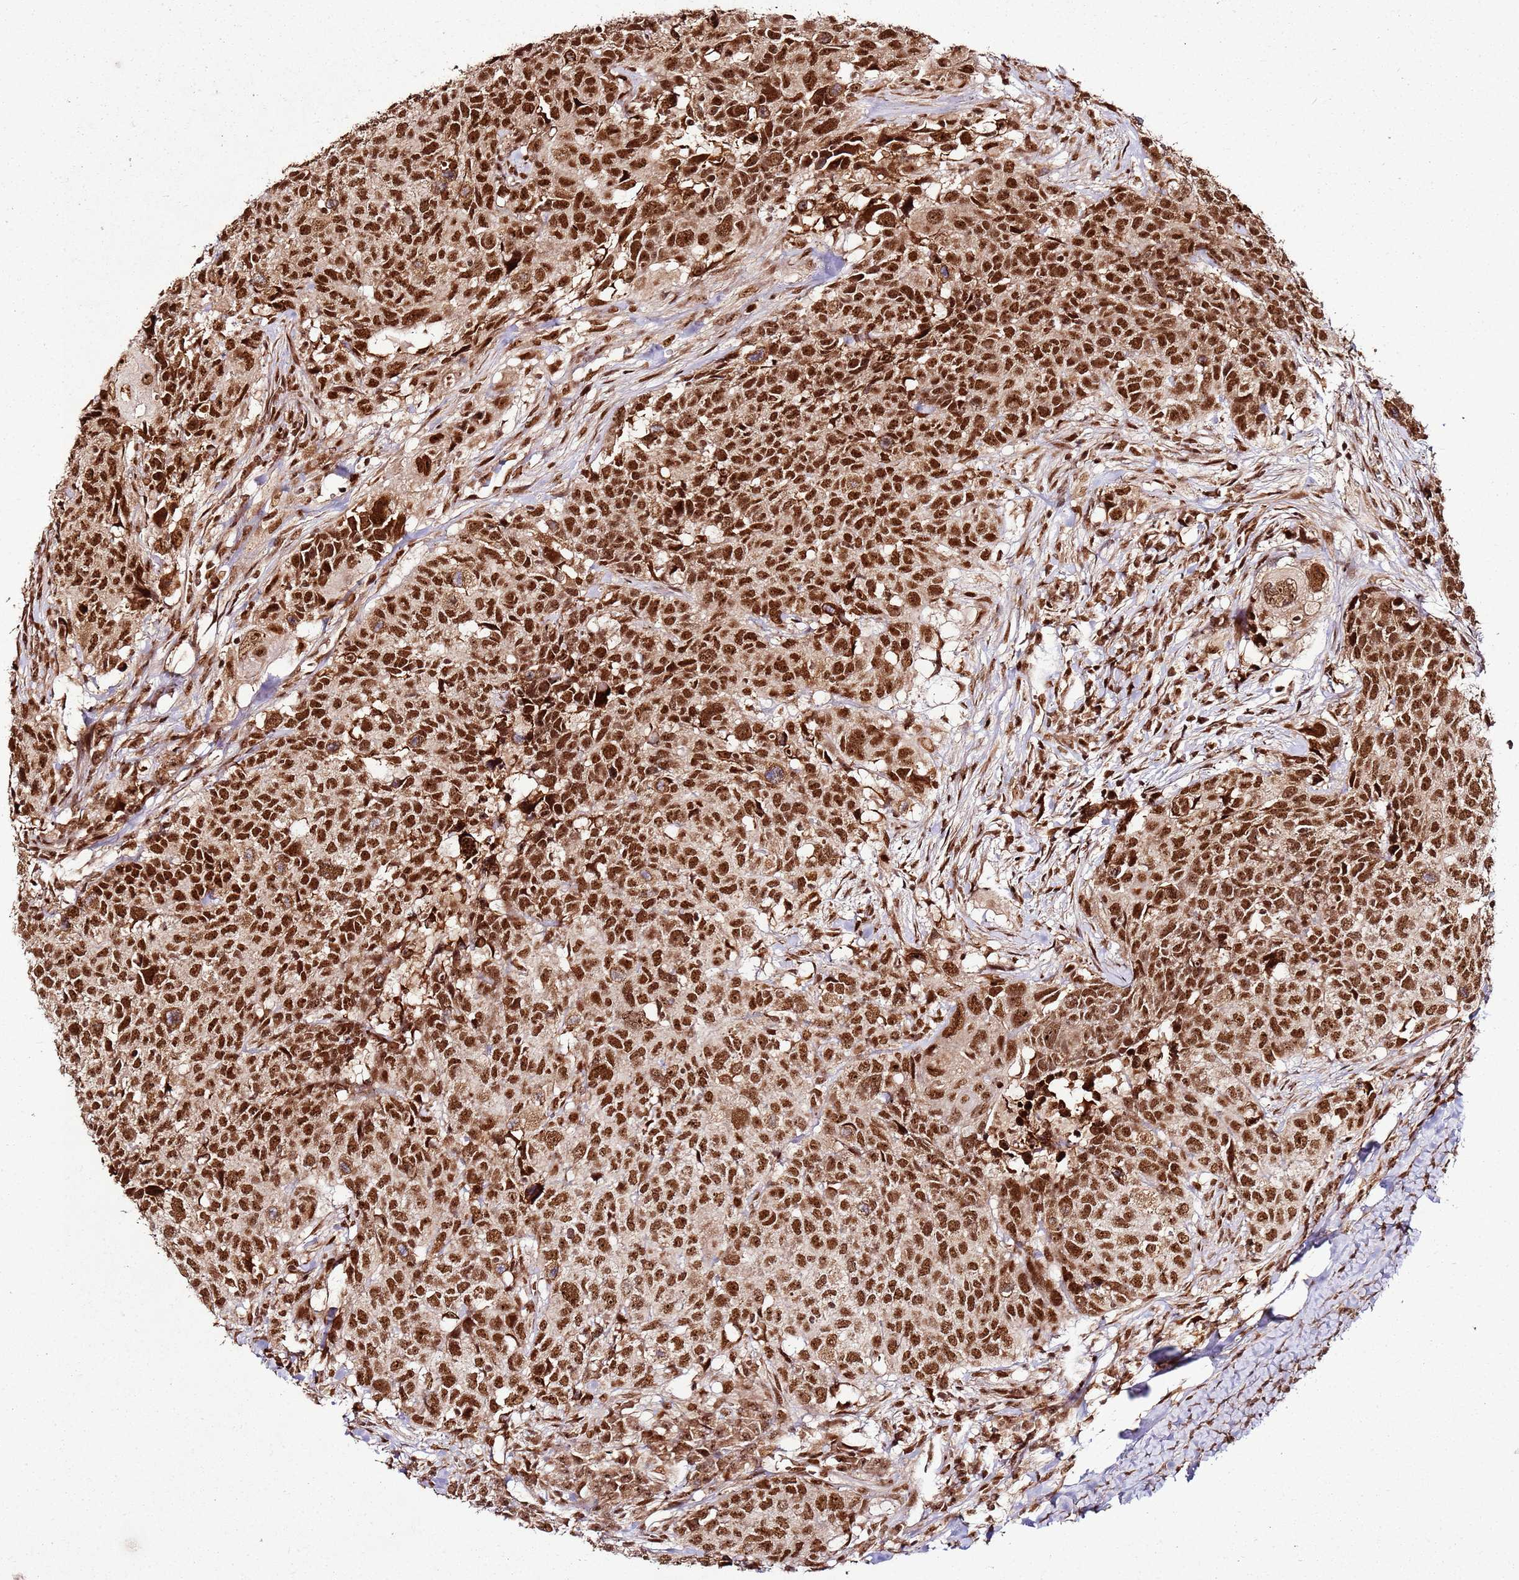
{"staining": {"intensity": "strong", "quantity": ">75%", "location": "nuclear"}, "tissue": "head and neck cancer", "cell_type": "Tumor cells", "image_type": "cancer", "snomed": [{"axis": "morphology", "description": "Normal tissue, NOS"}, {"axis": "morphology", "description": "Squamous cell carcinoma, NOS"}, {"axis": "topography", "description": "Skeletal muscle"}, {"axis": "topography", "description": "Vascular tissue"}, {"axis": "topography", "description": "Peripheral nerve tissue"}, {"axis": "topography", "description": "Head-Neck"}], "caption": "DAB (3,3'-diaminobenzidine) immunohistochemical staining of head and neck squamous cell carcinoma shows strong nuclear protein positivity in about >75% of tumor cells.", "gene": "XRN2", "patient": {"sex": "male", "age": 66}}